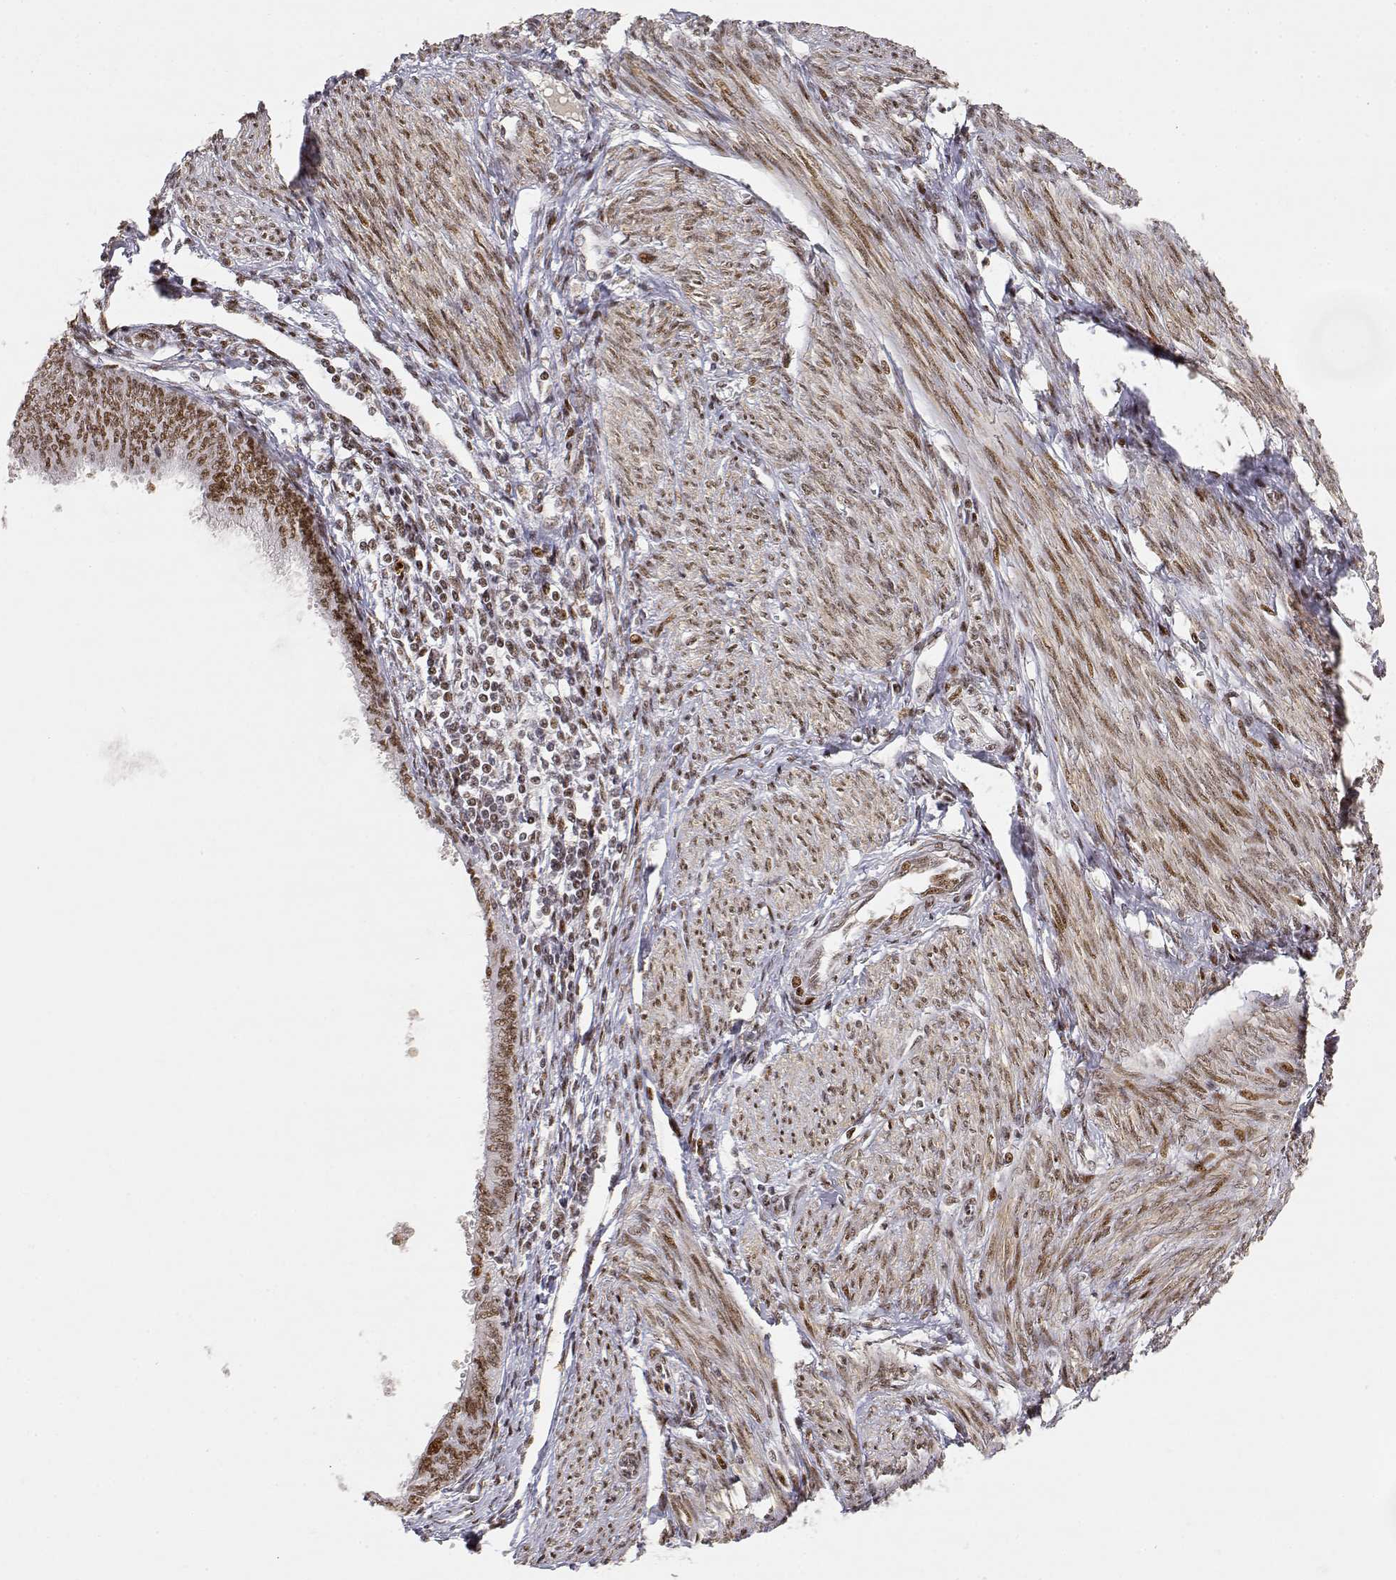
{"staining": {"intensity": "moderate", "quantity": ">75%", "location": "nuclear"}, "tissue": "endometrial cancer", "cell_type": "Tumor cells", "image_type": "cancer", "snomed": [{"axis": "morphology", "description": "Adenocarcinoma, NOS"}, {"axis": "topography", "description": "Endometrium"}], "caption": "Protein expression analysis of human adenocarcinoma (endometrial) reveals moderate nuclear expression in about >75% of tumor cells.", "gene": "RSF1", "patient": {"sex": "female", "age": 68}}